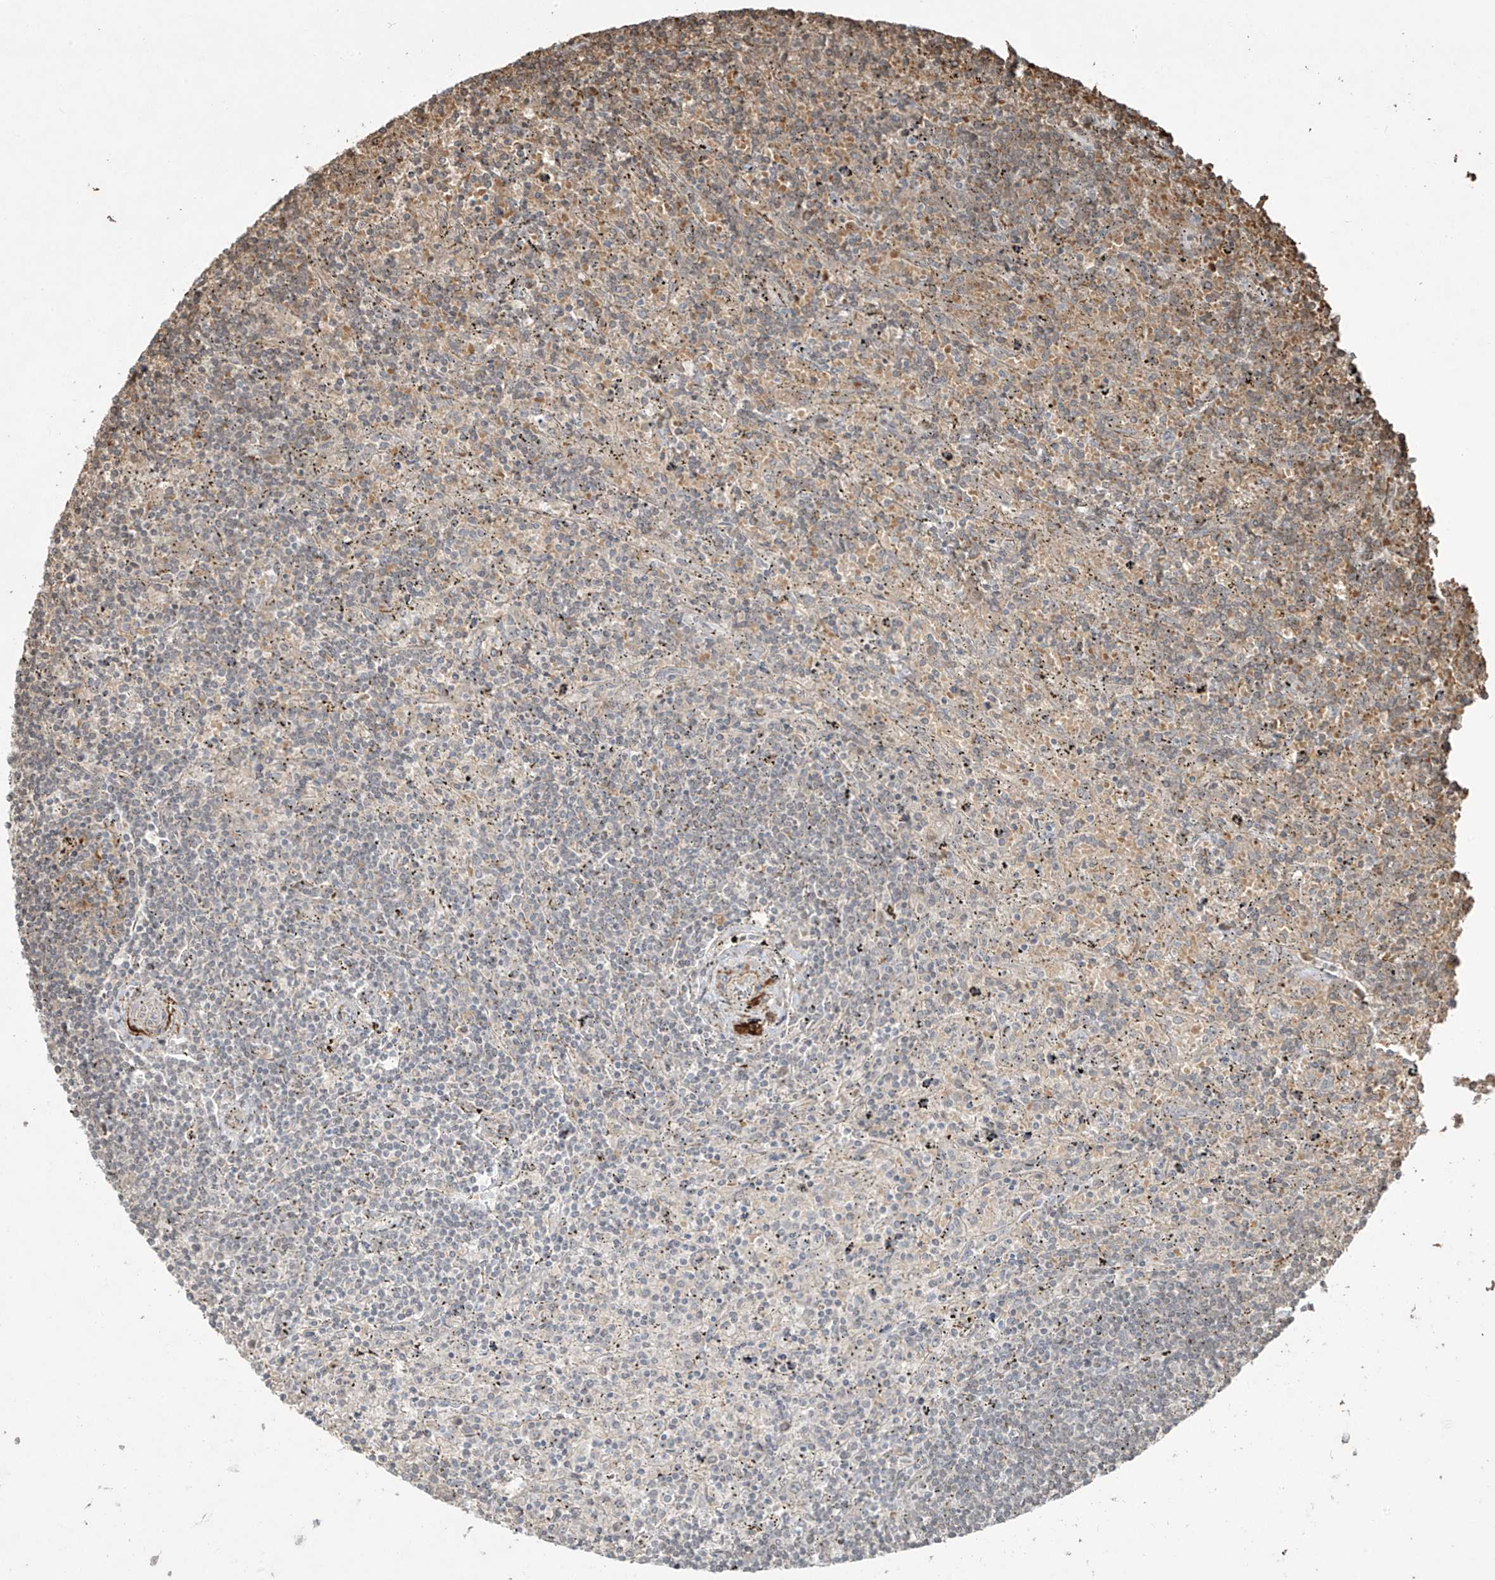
{"staining": {"intensity": "negative", "quantity": "none", "location": "none"}, "tissue": "lymphoma", "cell_type": "Tumor cells", "image_type": "cancer", "snomed": [{"axis": "morphology", "description": "Malignant lymphoma, non-Hodgkin's type, Low grade"}, {"axis": "topography", "description": "Spleen"}], "caption": "The immunohistochemistry (IHC) photomicrograph has no significant positivity in tumor cells of malignant lymphoma, non-Hodgkin's type (low-grade) tissue.", "gene": "TTC22", "patient": {"sex": "male", "age": 76}}